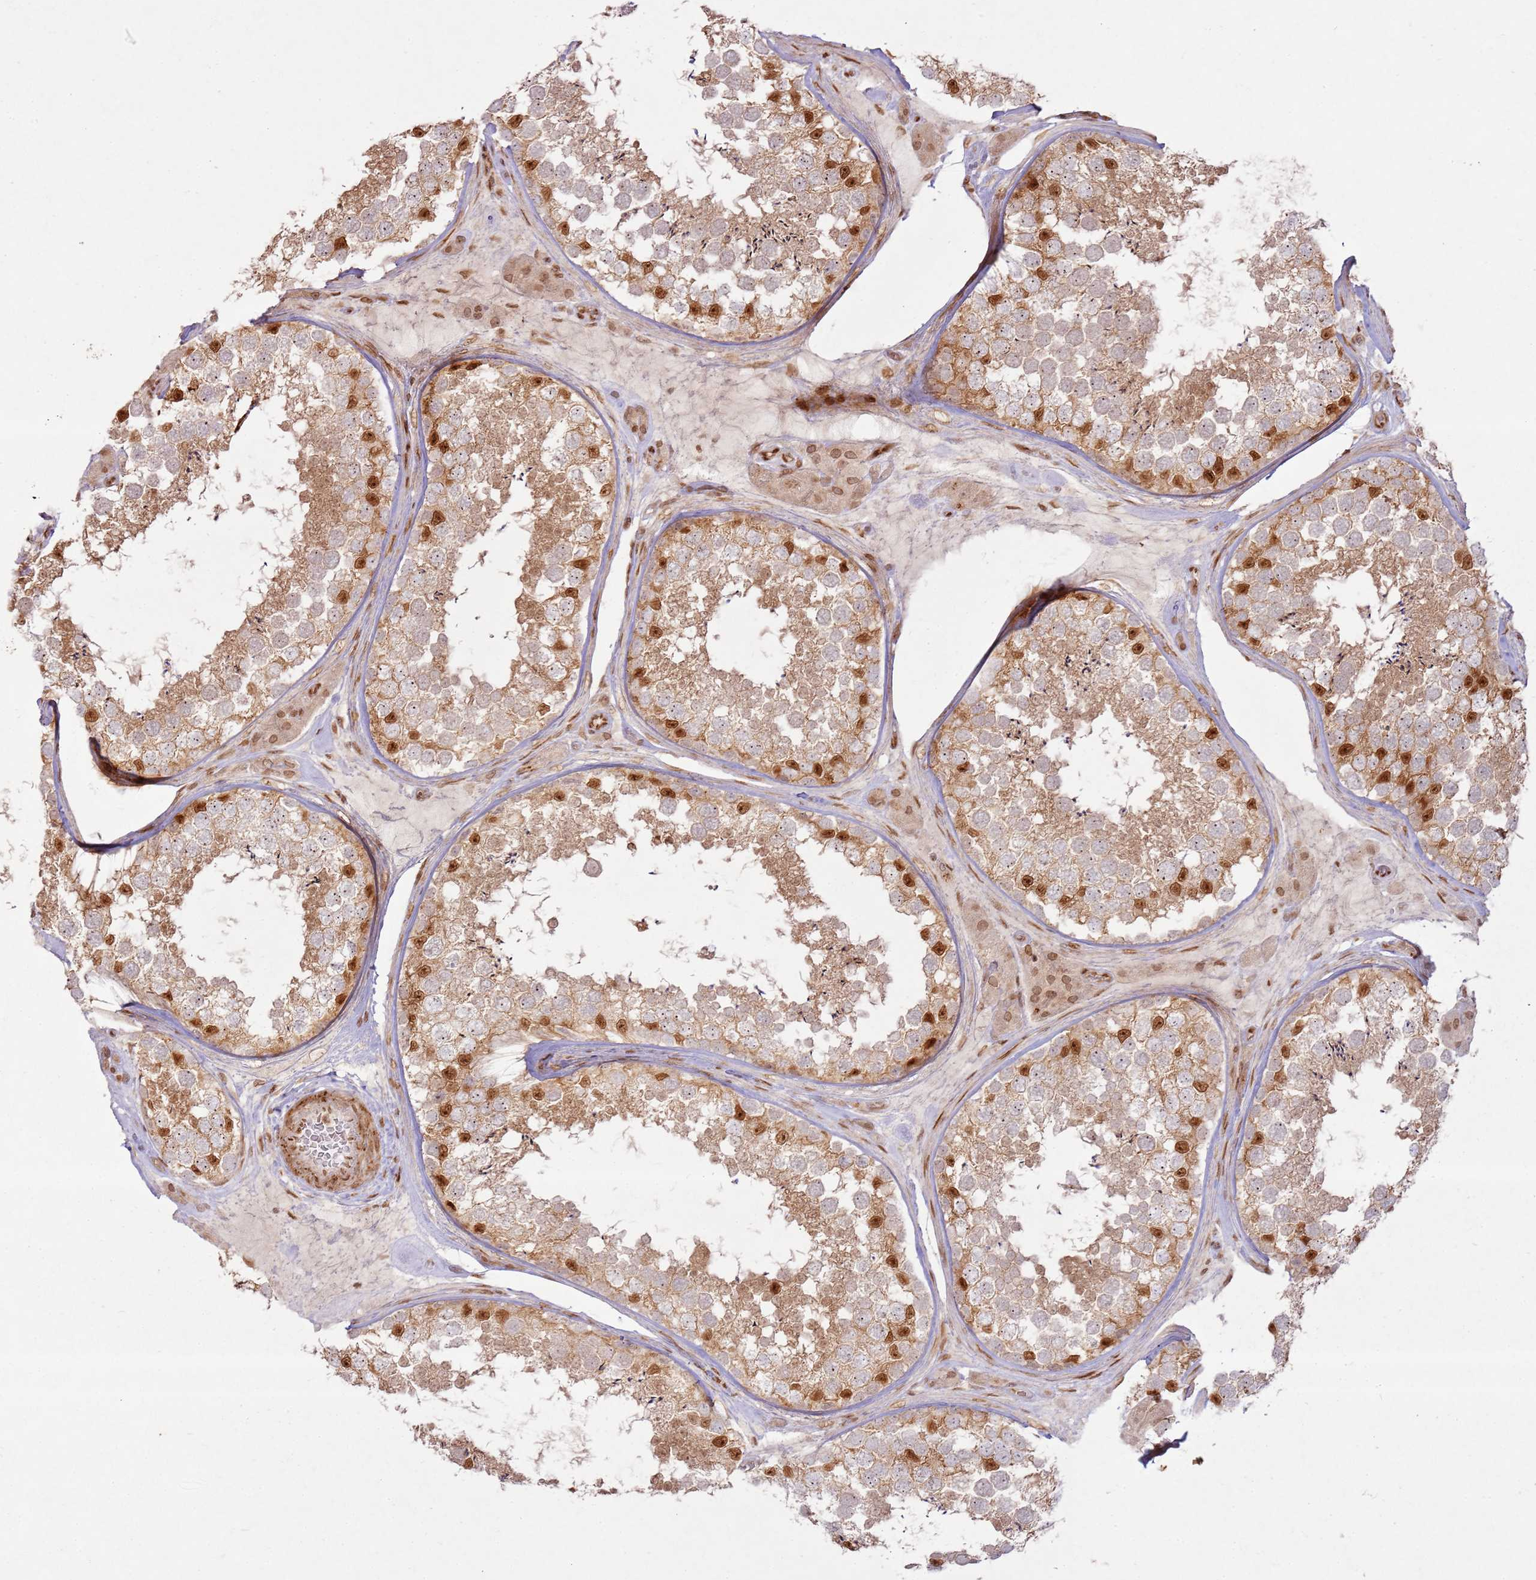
{"staining": {"intensity": "moderate", "quantity": ">75%", "location": "cytoplasmic/membranous,nuclear"}, "tissue": "testis", "cell_type": "Cells in seminiferous ducts", "image_type": "normal", "snomed": [{"axis": "morphology", "description": "Normal tissue, NOS"}, {"axis": "topography", "description": "Testis"}], "caption": "Cells in seminiferous ducts show medium levels of moderate cytoplasmic/membranous,nuclear expression in approximately >75% of cells in unremarkable human testis. The staining was performed using DAB (3,3'-diaminobenzidine) to visualize the protein expression in brown, while the nuclei were stained in blue with hematoxylin (Magnification: 20x).", "gene": "KLHL36", "patient": {"sex": "male", "age": 46}}